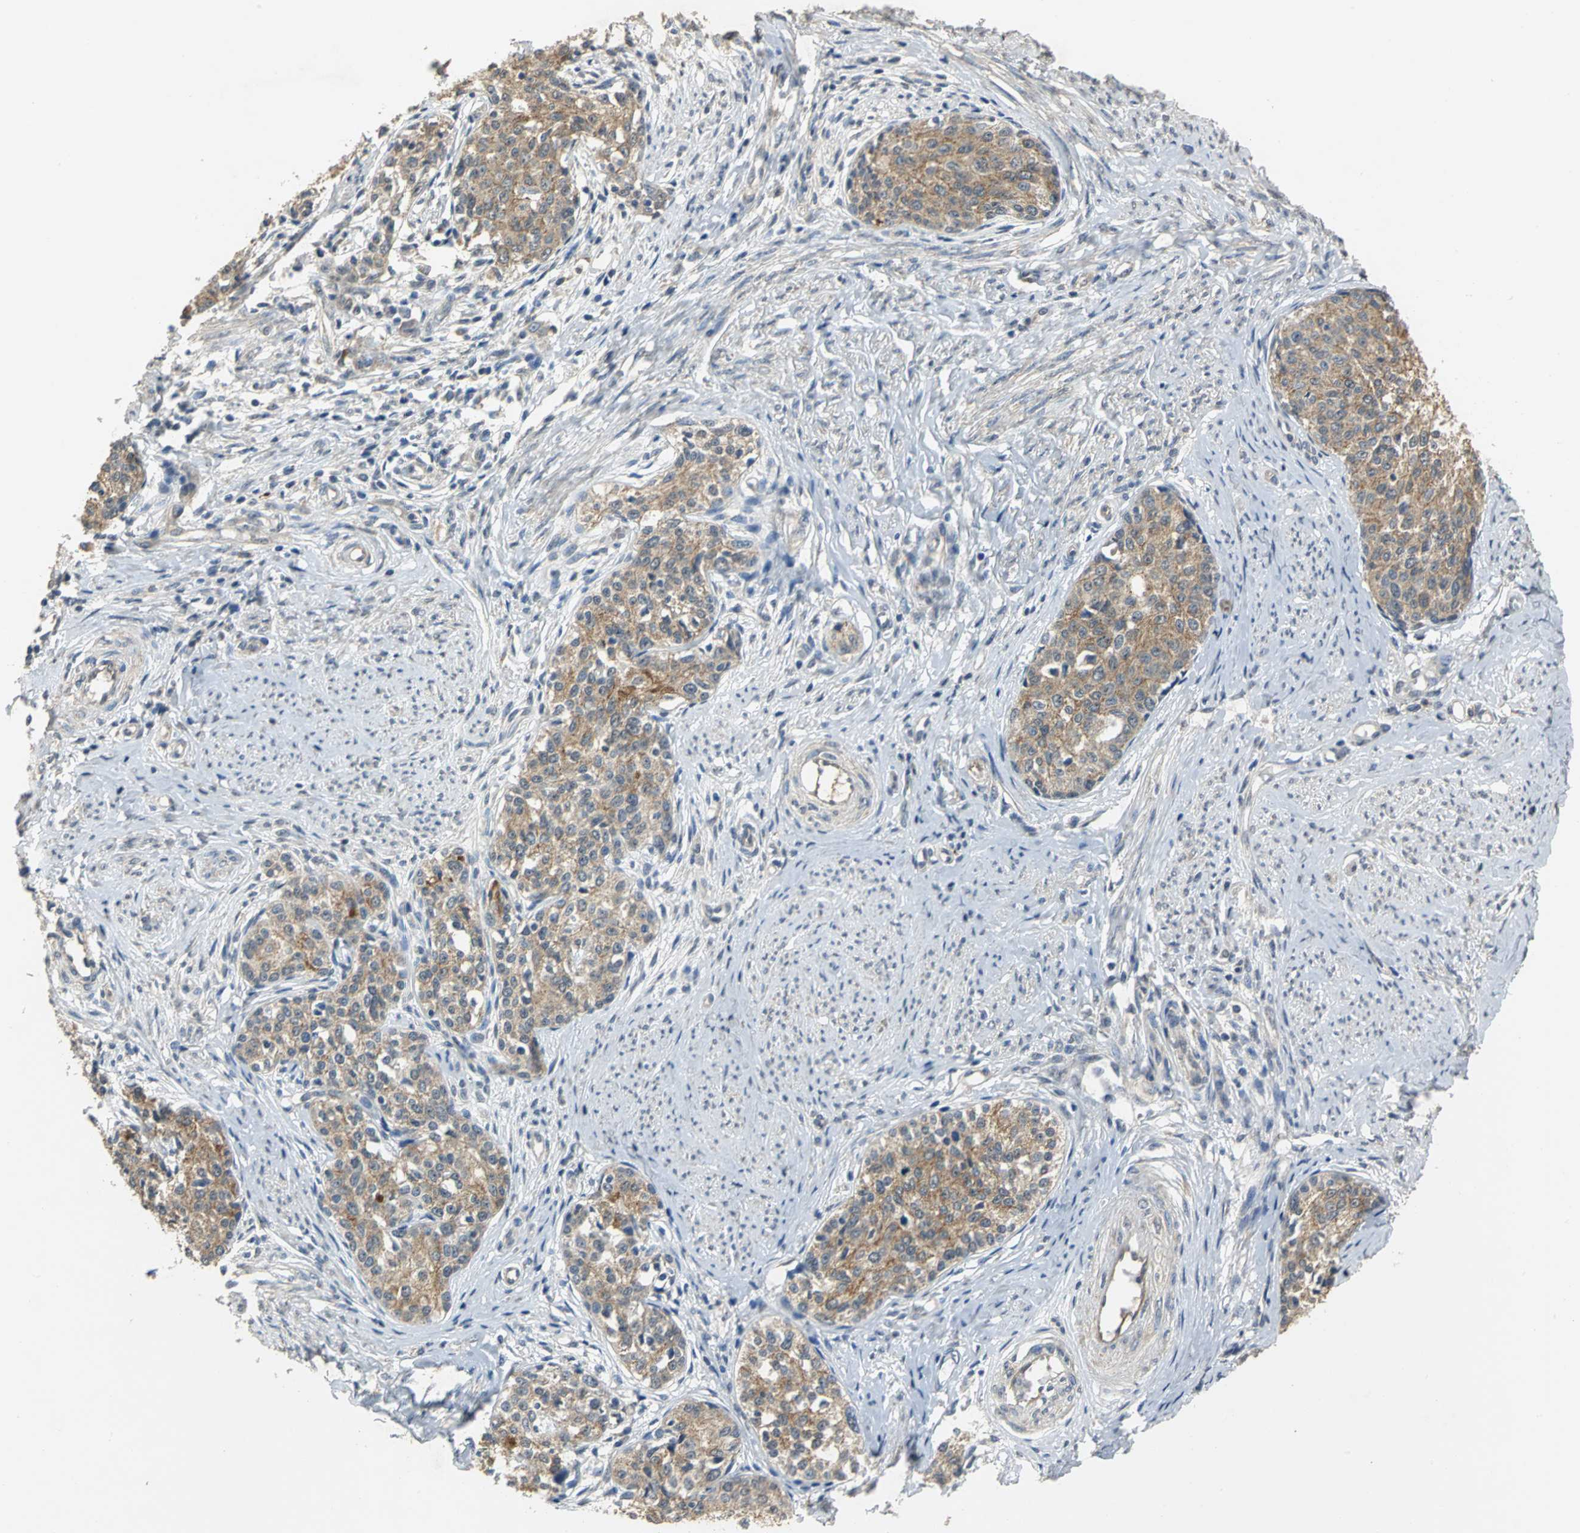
{"staining": {"intensity": "moderate", "quantity": ">75%", "location": "cytoplasmic/membranous"}, "tissue": "cervical cancer", "cell_type": "Tumor cells", "image_type": "cancer", "snomed": [{"axis": "morphology", "description": "Squamous cell carcinoma, NOS"}, {"axis": "morphology", "description": "Adenocarcinoma, NOS"}, {"axis": "topography", "description": "Cervix"}], "caption": "Adenocarcinoma (cervical) tissue shows moderate cytoplasmic/membranous staining in about >75% of tumor cells", "gene": "OCLN", "patient": {"sex": "female", "age": 52}}